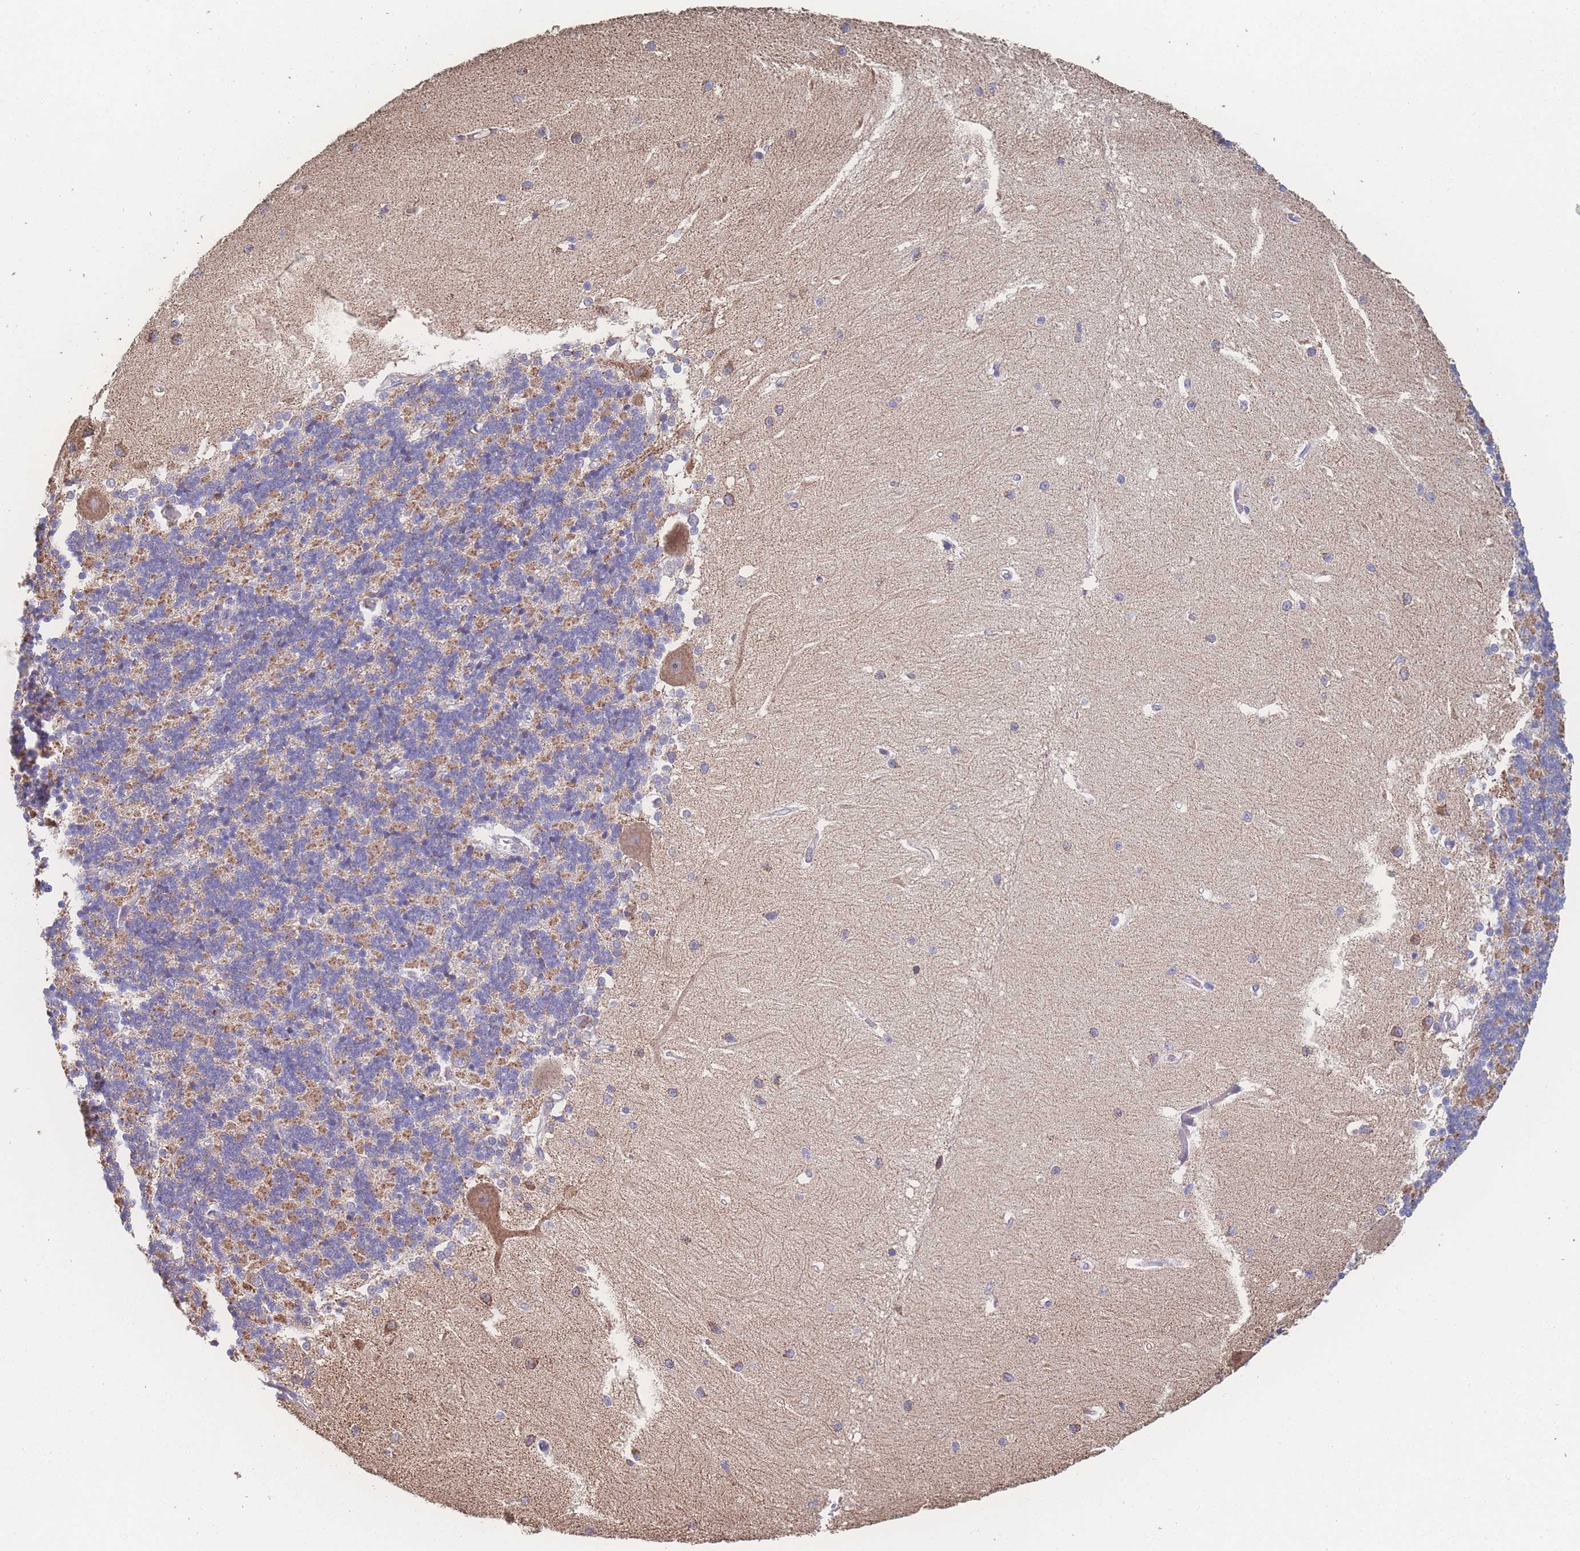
{"staining": {"intensity": "moderate", "quantity": "25%-75%", "location": "cytoplasmic/membranous"}, "tissue": "cerebellum", "cell_type": "Cells in granular layer", "image_type": "normal", "snomed": [{"axis": "morphology", "description": "Normal tissue, NOS"}, {"axis": "topography", "description": "Cerebellum"}], "caption": "This micrograph shows IHC staining of unremarkable cerebellum, with medium moderate cytoplasmic/membranous expression in approximately 25%-75% of cells in granular layer.", "gene": "SGSM3", "patient": {"sex": "male", "age": 37}}